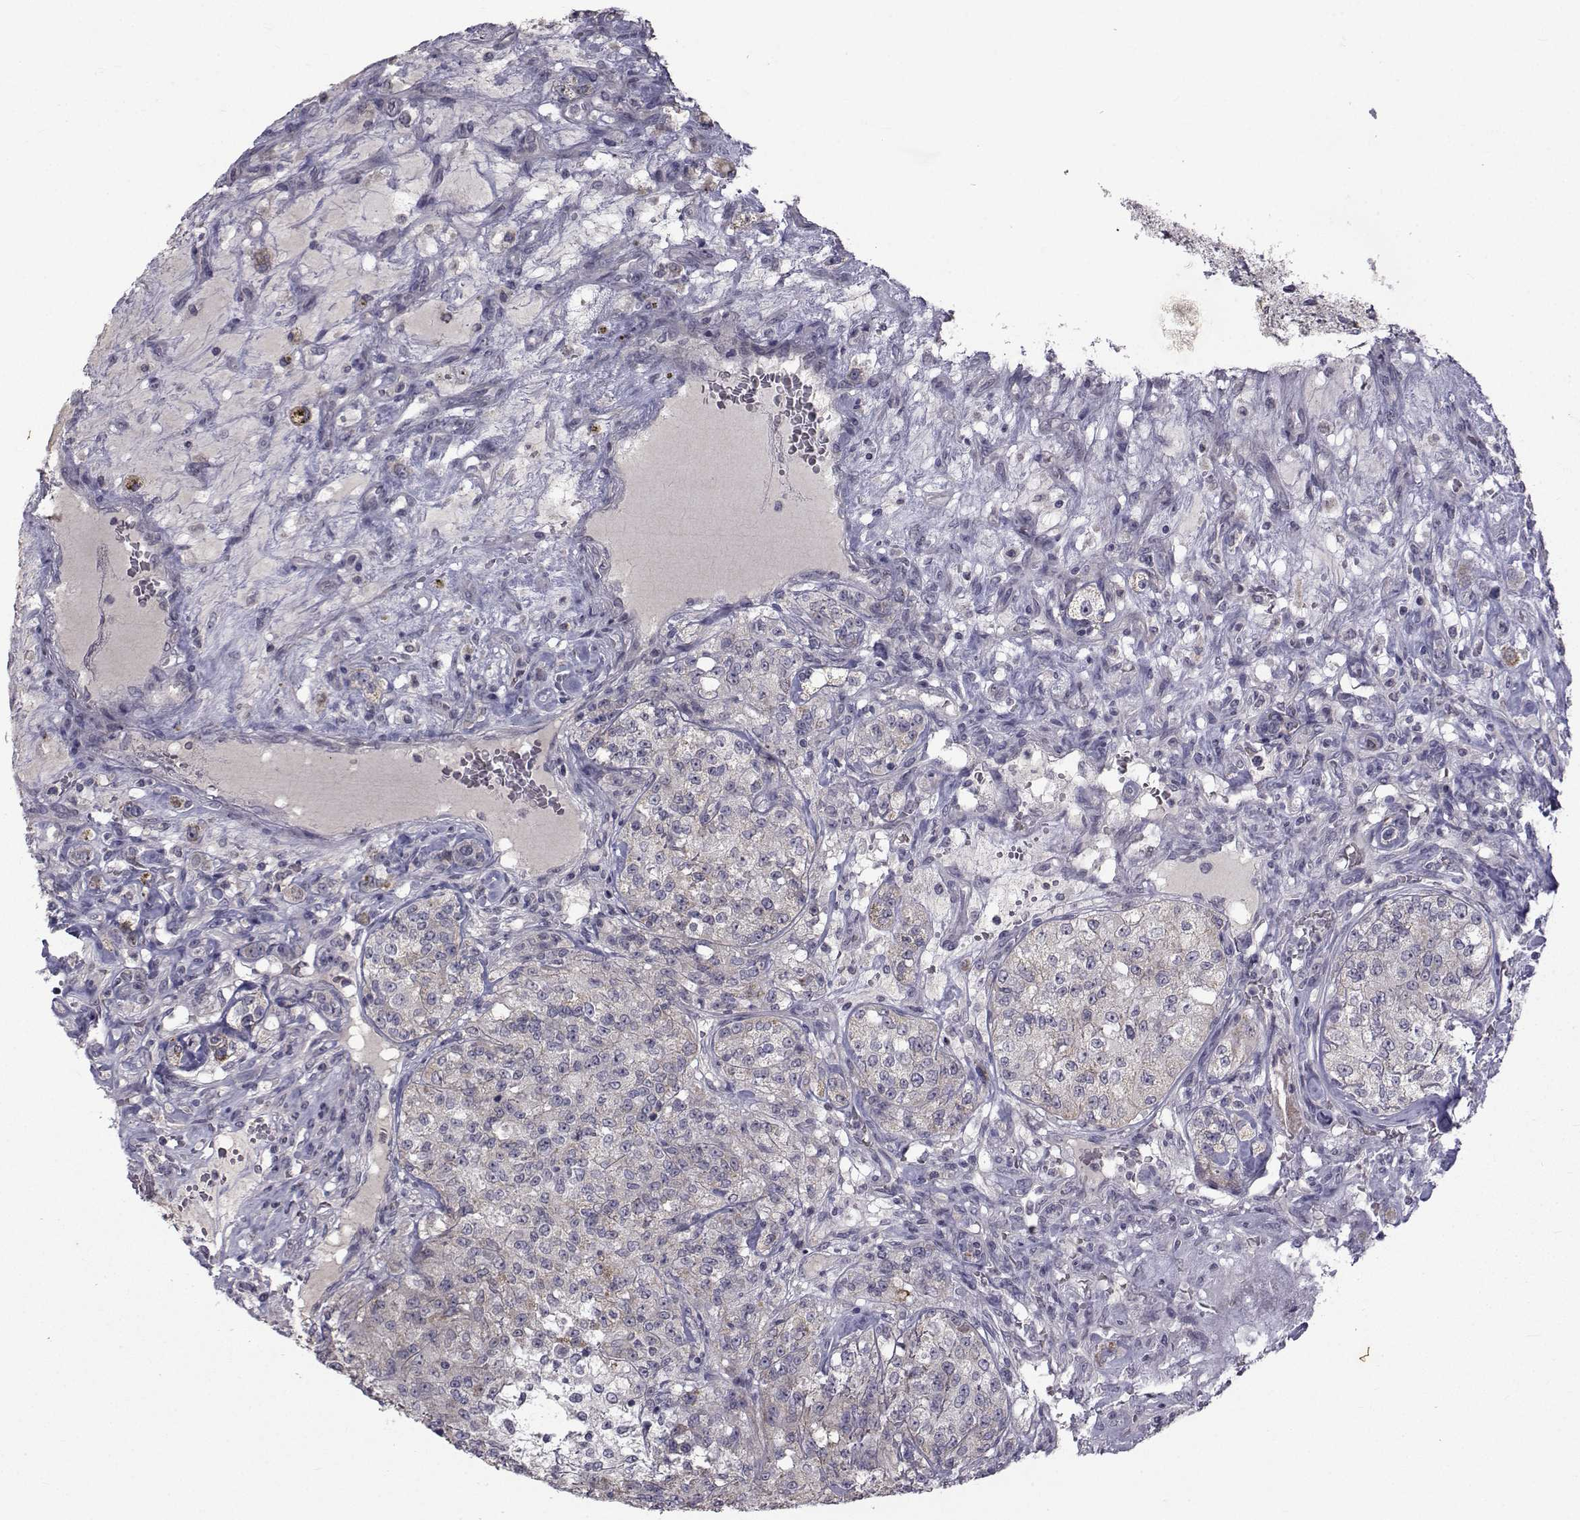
{"staining": {"intensity": "moderate", "quantity": "25%-75%", "location": "cytoplasmic/membranous"}, "tissue": "renal cancer", "cell_type": "Tumor cells", "image_type": "cancer", "snomed": [{"axis": "morphology", "description": "Adenocarcinoma, NOS"}, {"axis": "topography", "description": "Kidney"}], "caption": "Renal adenocarcinoma stained with immunohistochemistry (IHC) demonstrates moderate cytoplasmic/membranous staining in about 25%-75% of tumor cells.", "gene": "FDXR", "patient": {"sex": "female", "age": 63}}